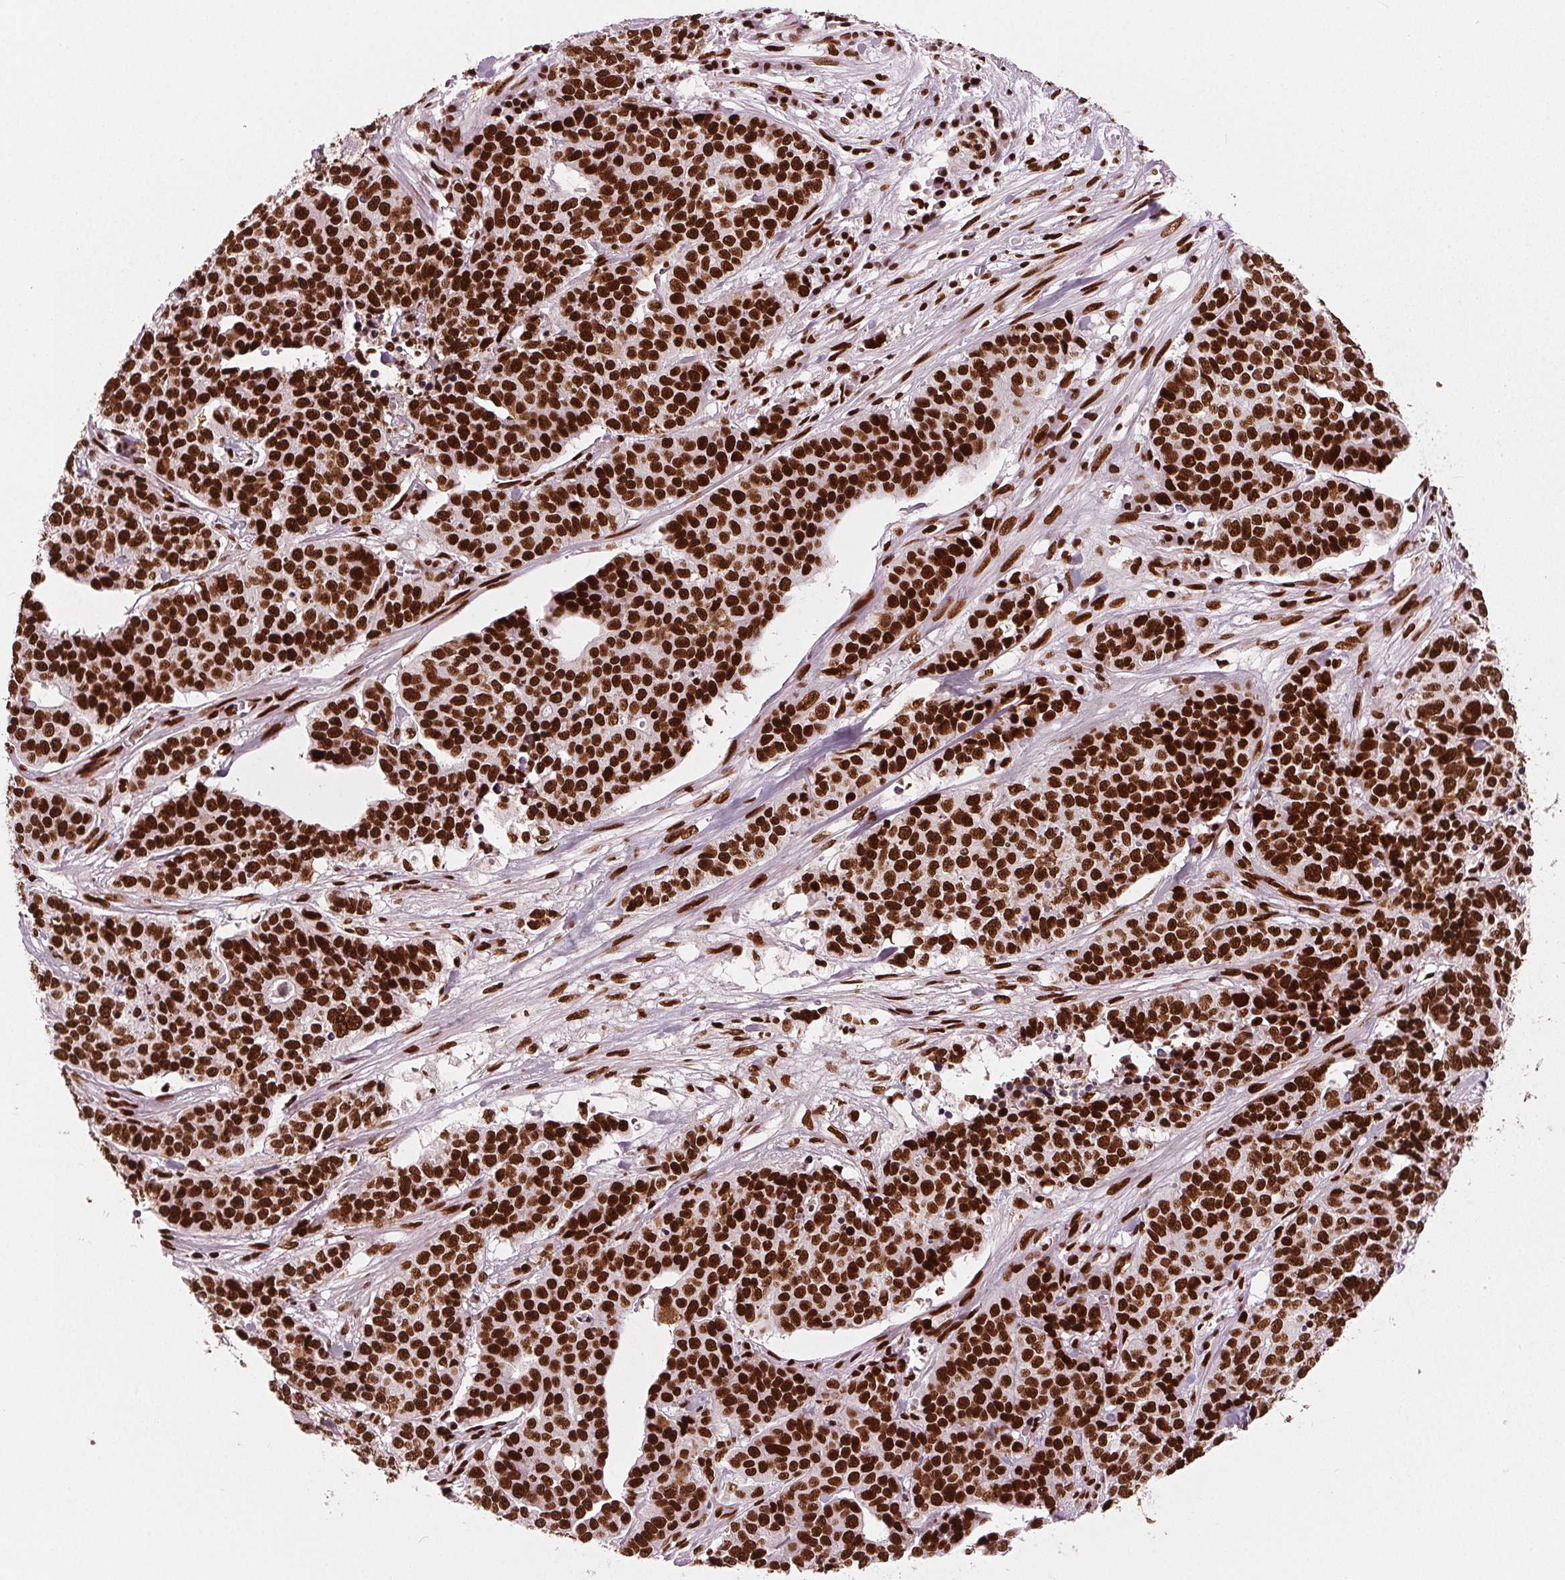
{"staining": {"intensity": "strong", "quantity": ">75%", "location": "nuclear"}, "tissue": "ovarian cancer", "cell_type": "Tumor cells", "image_type": "cancer", "snomed": [{"axis": "morphology", "description": "Carcinoma, endometroid"}, {"axis": "topography", "description": "Ovary"}], "caption": "A histopathology image of ovarian cancer stained for a protein shows strong nuclear brown staining in tumor cells.", "gene": "BRD4", "patient": {"sex": "female", "age": 65}}